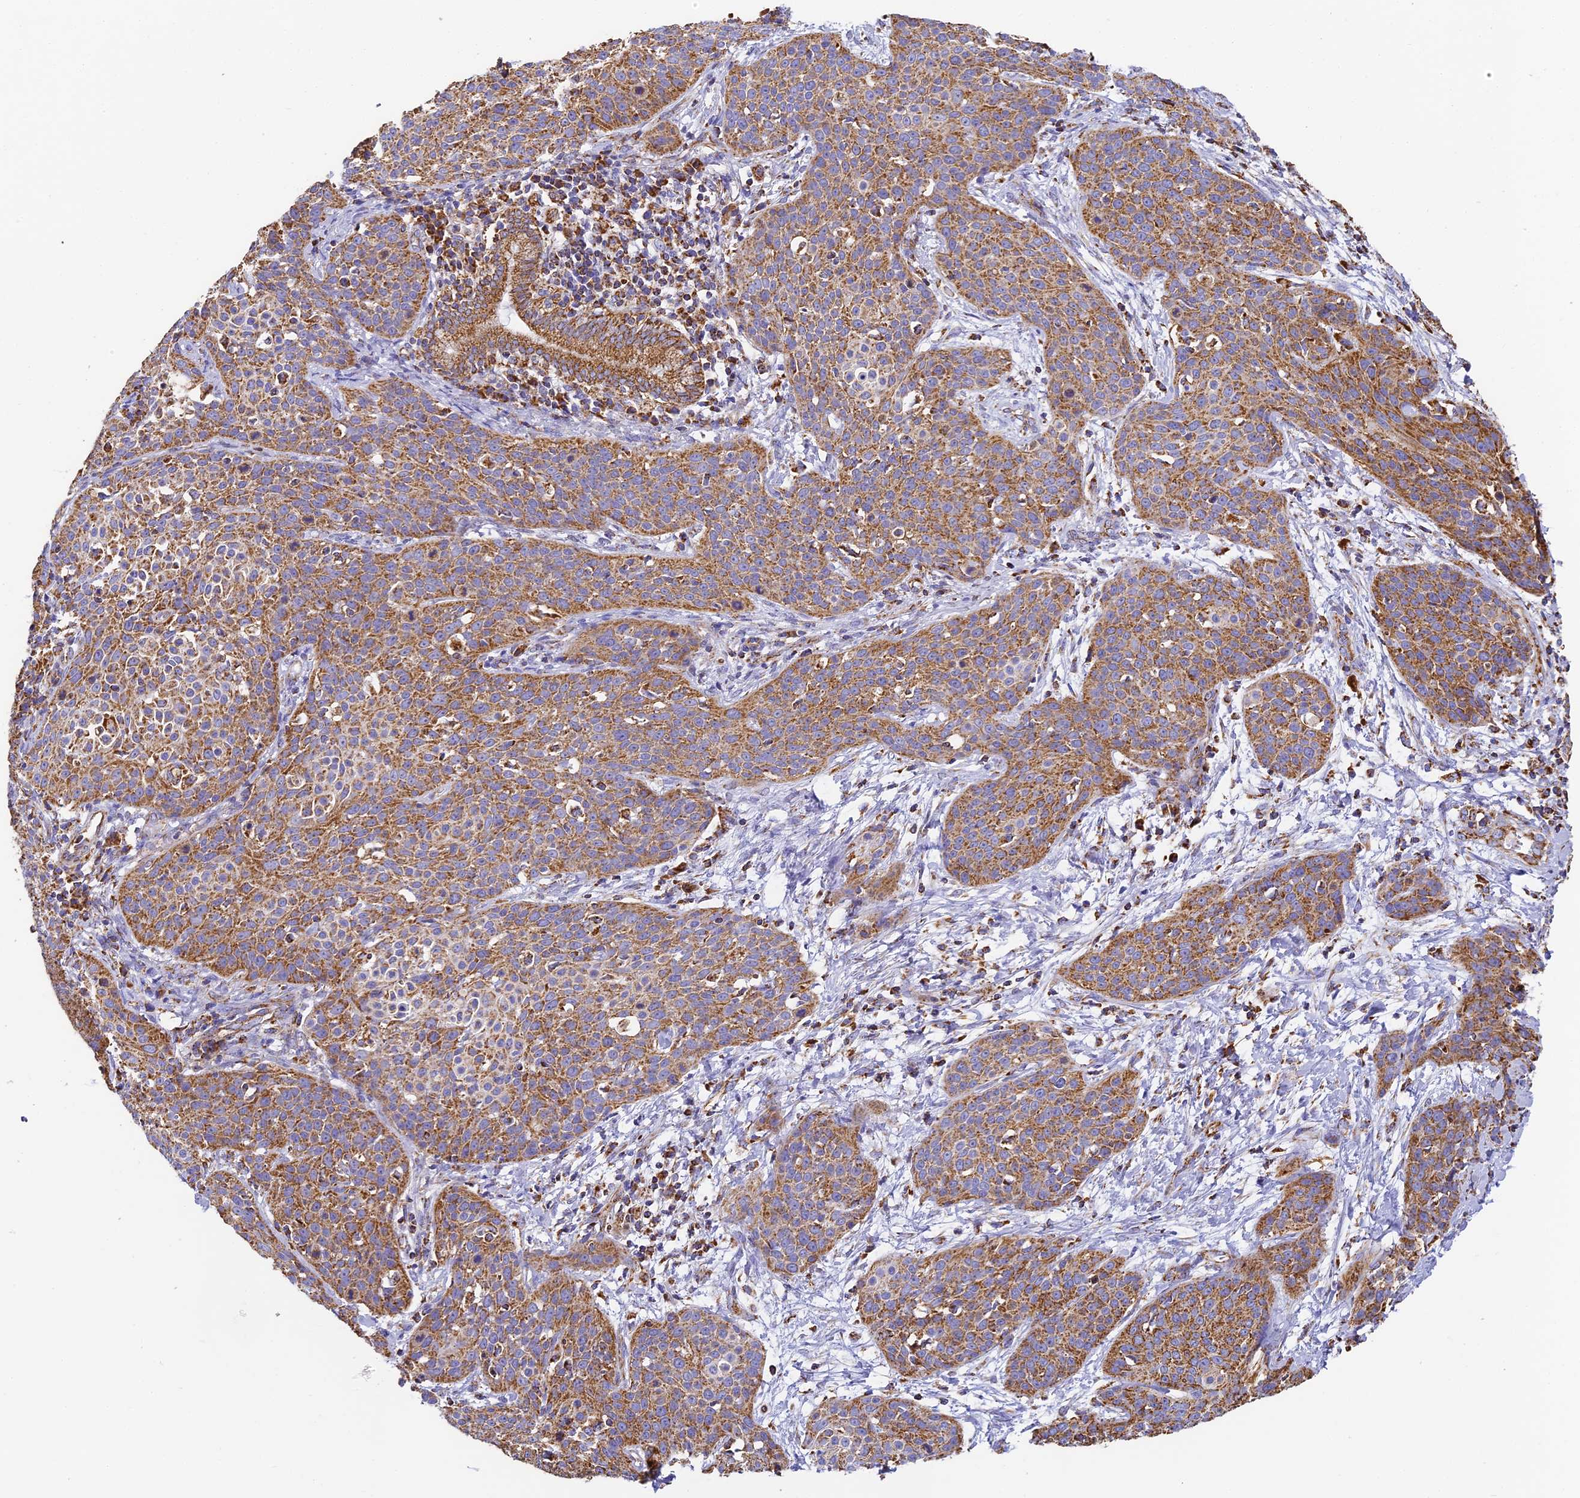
{"staining": {"intensity": "moderate", "quantity": ">75%", "location": "cytoplasmic/membranous"}, "tissue": "cervical cancer", "cell_type": "Tumor cells", "image_type": "cancer", "snomed": [{"axis": "morphology", "description": "Squamous cell carcinoma, NOS"}, {"axis": "topography", "description": "Cervix"}], "caption": "Tumor cells display medium levels of moderate cytoplasmic/membranous expression in about >75% of cells in human cervical cancer (squamous cell carcinoma).", "gene": "COX6C", "patient": {"sex": "female", "age": 38}}